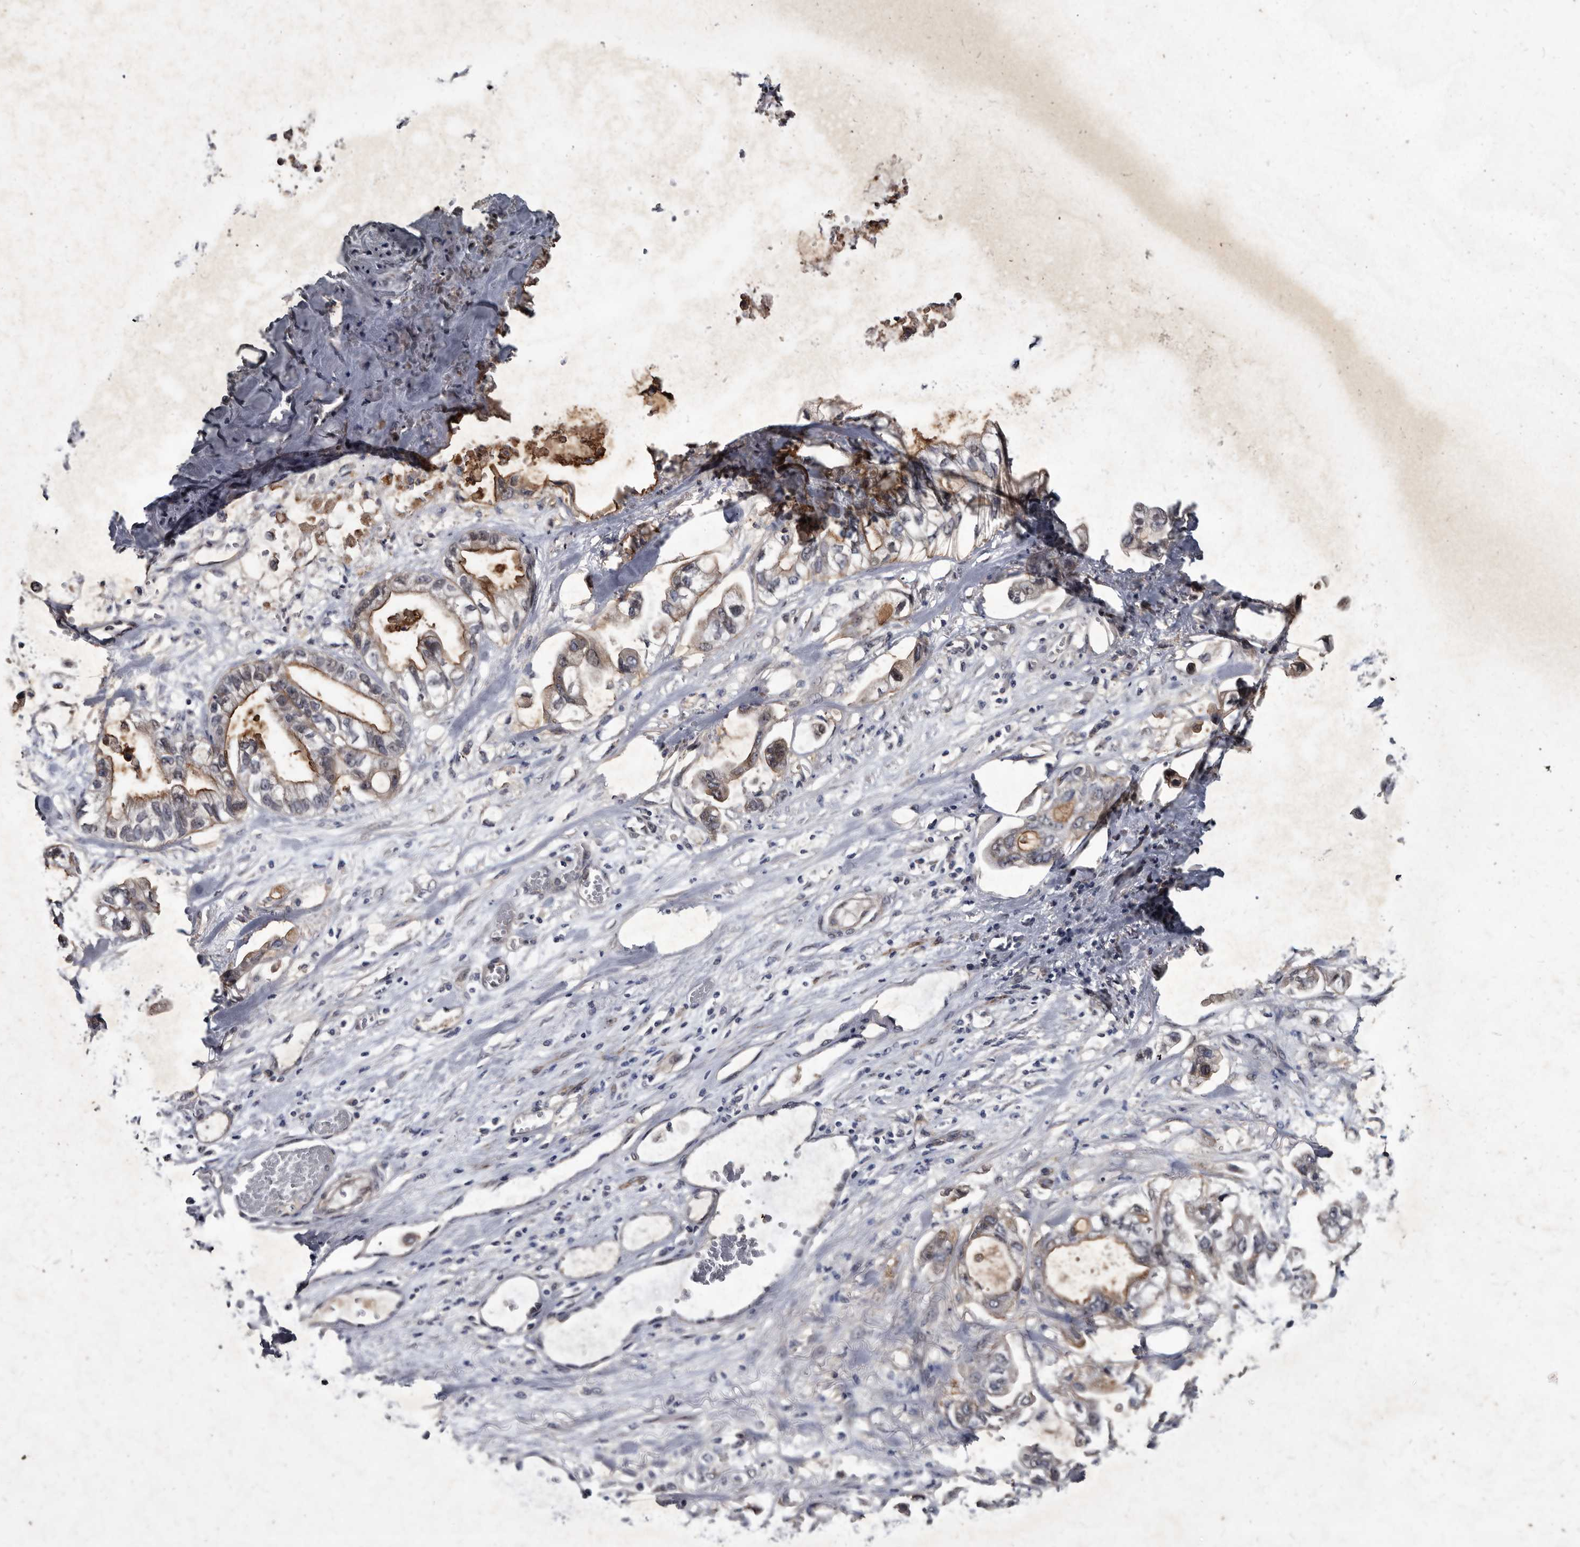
{"staining": {"intensity": "moderate", "quantity": "<25%", "location": "cytoplasmic/membranous"}, "tissue": "stomach cancer", "cell_type": "Tumor cells", "image_type": "cancer", "snomed": [{"axis": "morphology", "description": "Normal tissue, NOS"}, {"axis": "morphology", "description": "Adenocarcinoma, NOS"}, {"axis": "topography", "description": "Stomach"}], "caption": "Protein analysis of stomach cancer tissue reveals moderate cytoplasmic/membranous positivity in approximately <25% of tumor cells. Using DAB (3,3'-diaminobenzidine) (brown) and hematoxylin (blue) stains, captured at high magnification using brightfield microscopy.", "gene": "PROM1", "patient": {"sex": "male", "age": 62}}